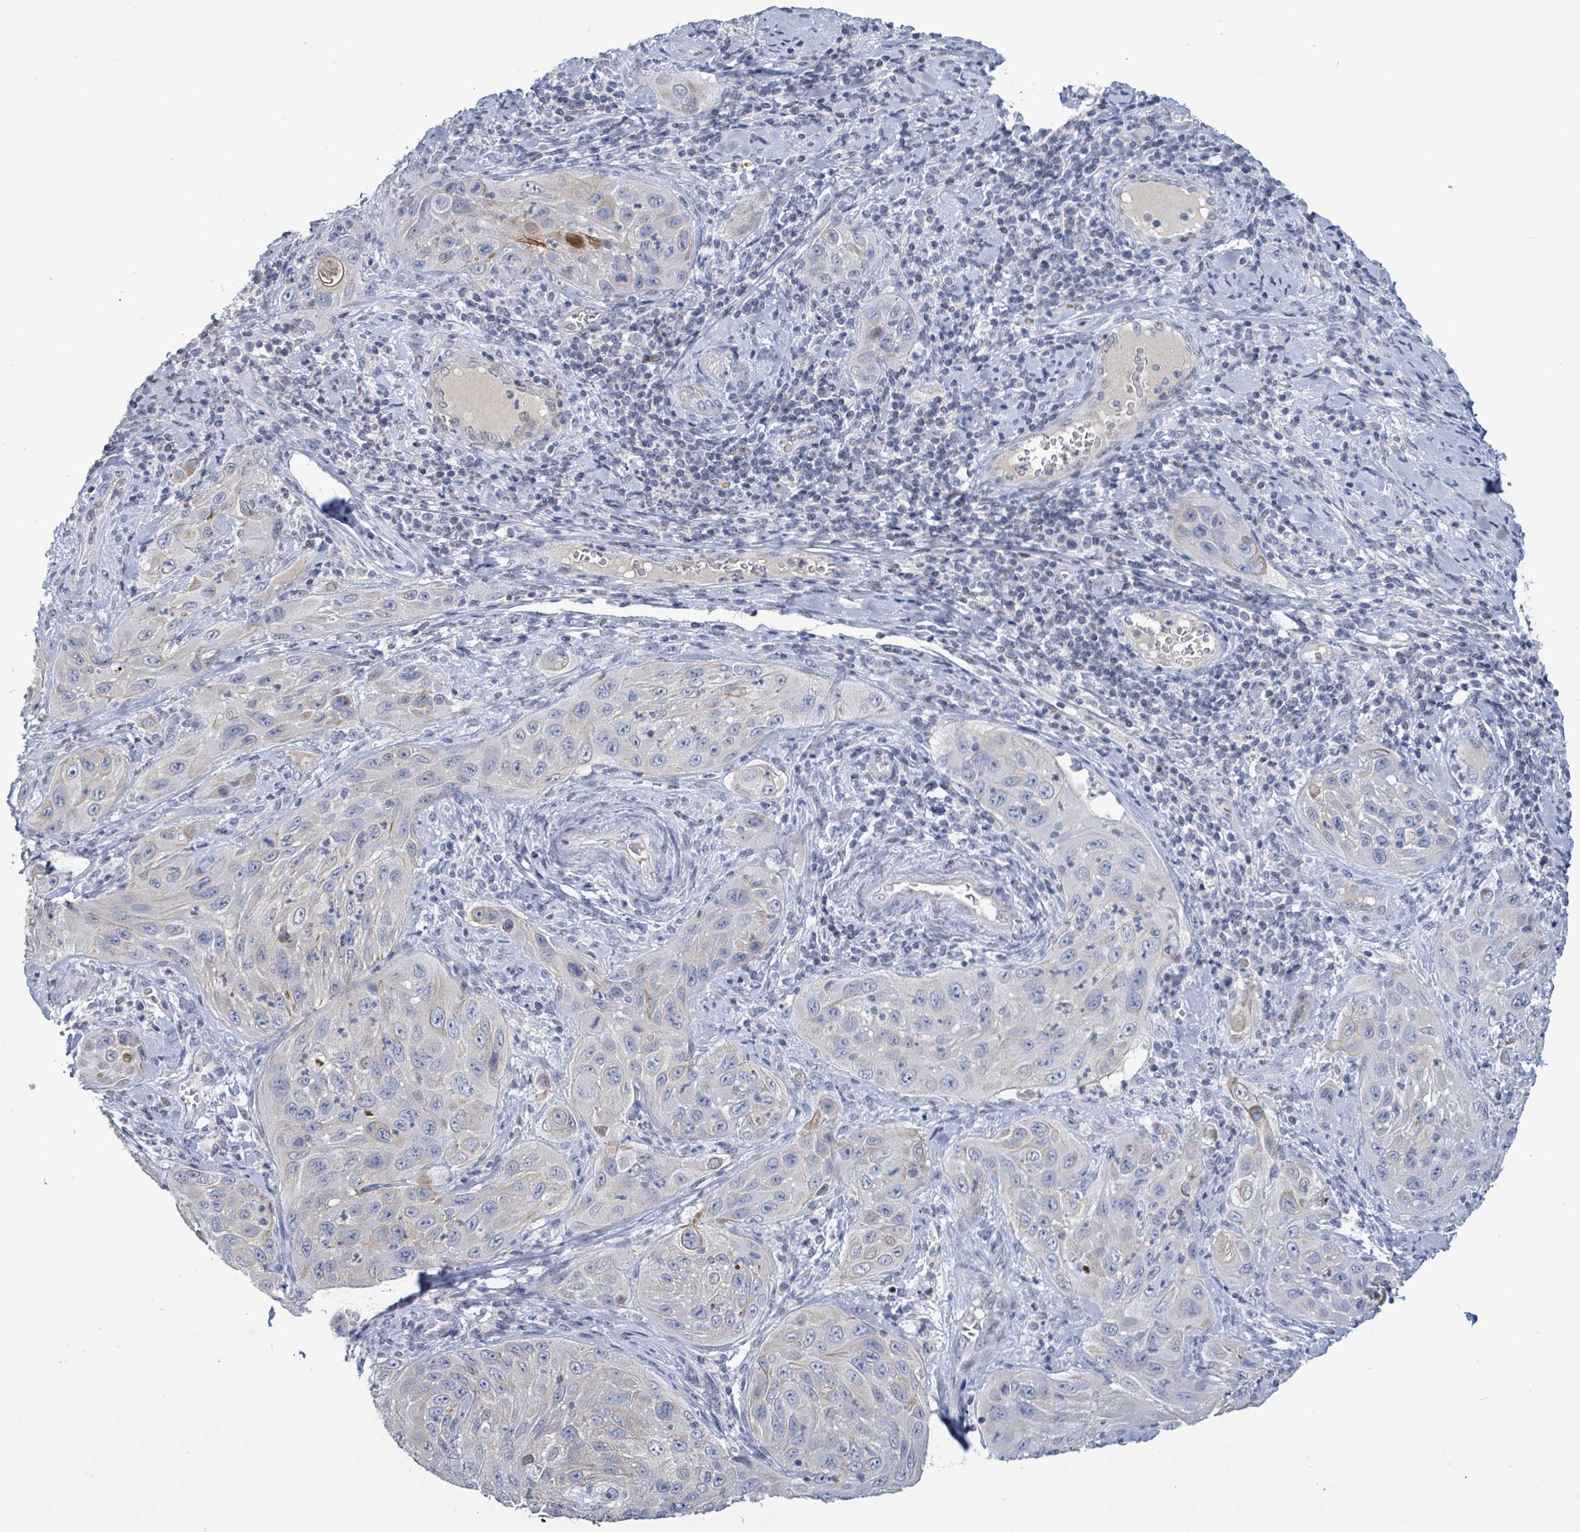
{"staining": {"intensity": "negative", "quantity": "none", "location": "none"}, "tissue": "cervical cancer", "cell_type": "Tumor cells", "image_type": "cancer", "snomed": [{"axis": "morphology", "description": "Squamous cell carcinoma, NOS"}, {"axis": "topography", "description": "Cervix"}], "caption": "Immunohistochemical staining of cervical cancer (squamous cell carcinoma) reveals no significant positivity in tumor cells.", "gene": "NTN3", "patient": {"sex": "female", "age": 42}}